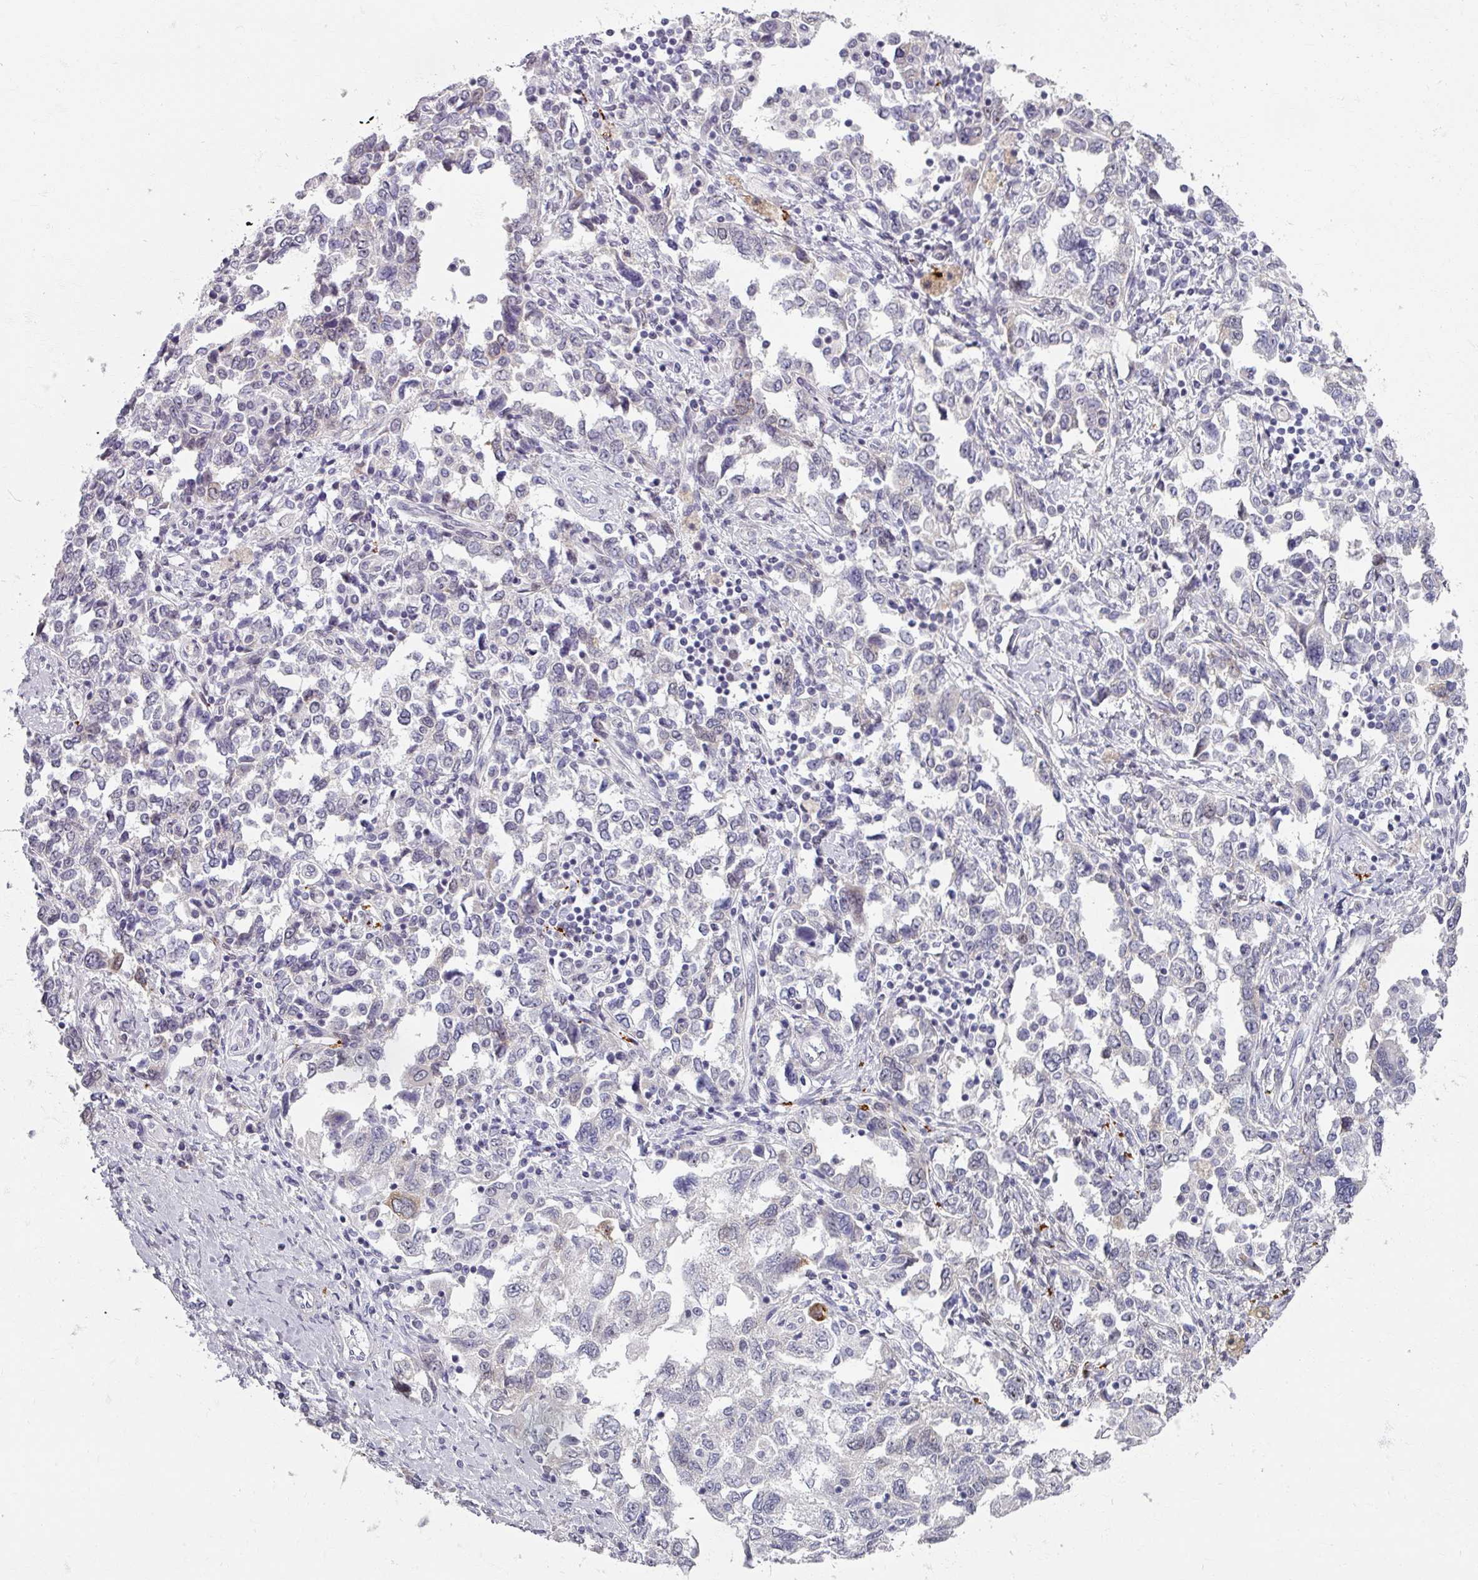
{"staining": {"intensity": "weak", "quantity": "<25%", "location": "nuclear"}, "tissue": "ovarian cancer", "cell_type": "Tumor cells", "image_type": "cancer", "snomed": [{"axis": "morphology", "description": "Carcinoma, NOS"}, {"axis": "morphology", "description": "Cystadenocarcinoma, serous, NOS"}, {"axis": "topography", "description": "Ovary"}], "caption": "An immunohistochemistry micrograph of ovarian cancer is shown. There is no staining in tumor cells of ovarian cancer.", "gene": "RIPOR3", "patient": {"sex": "female", "age": 69}}